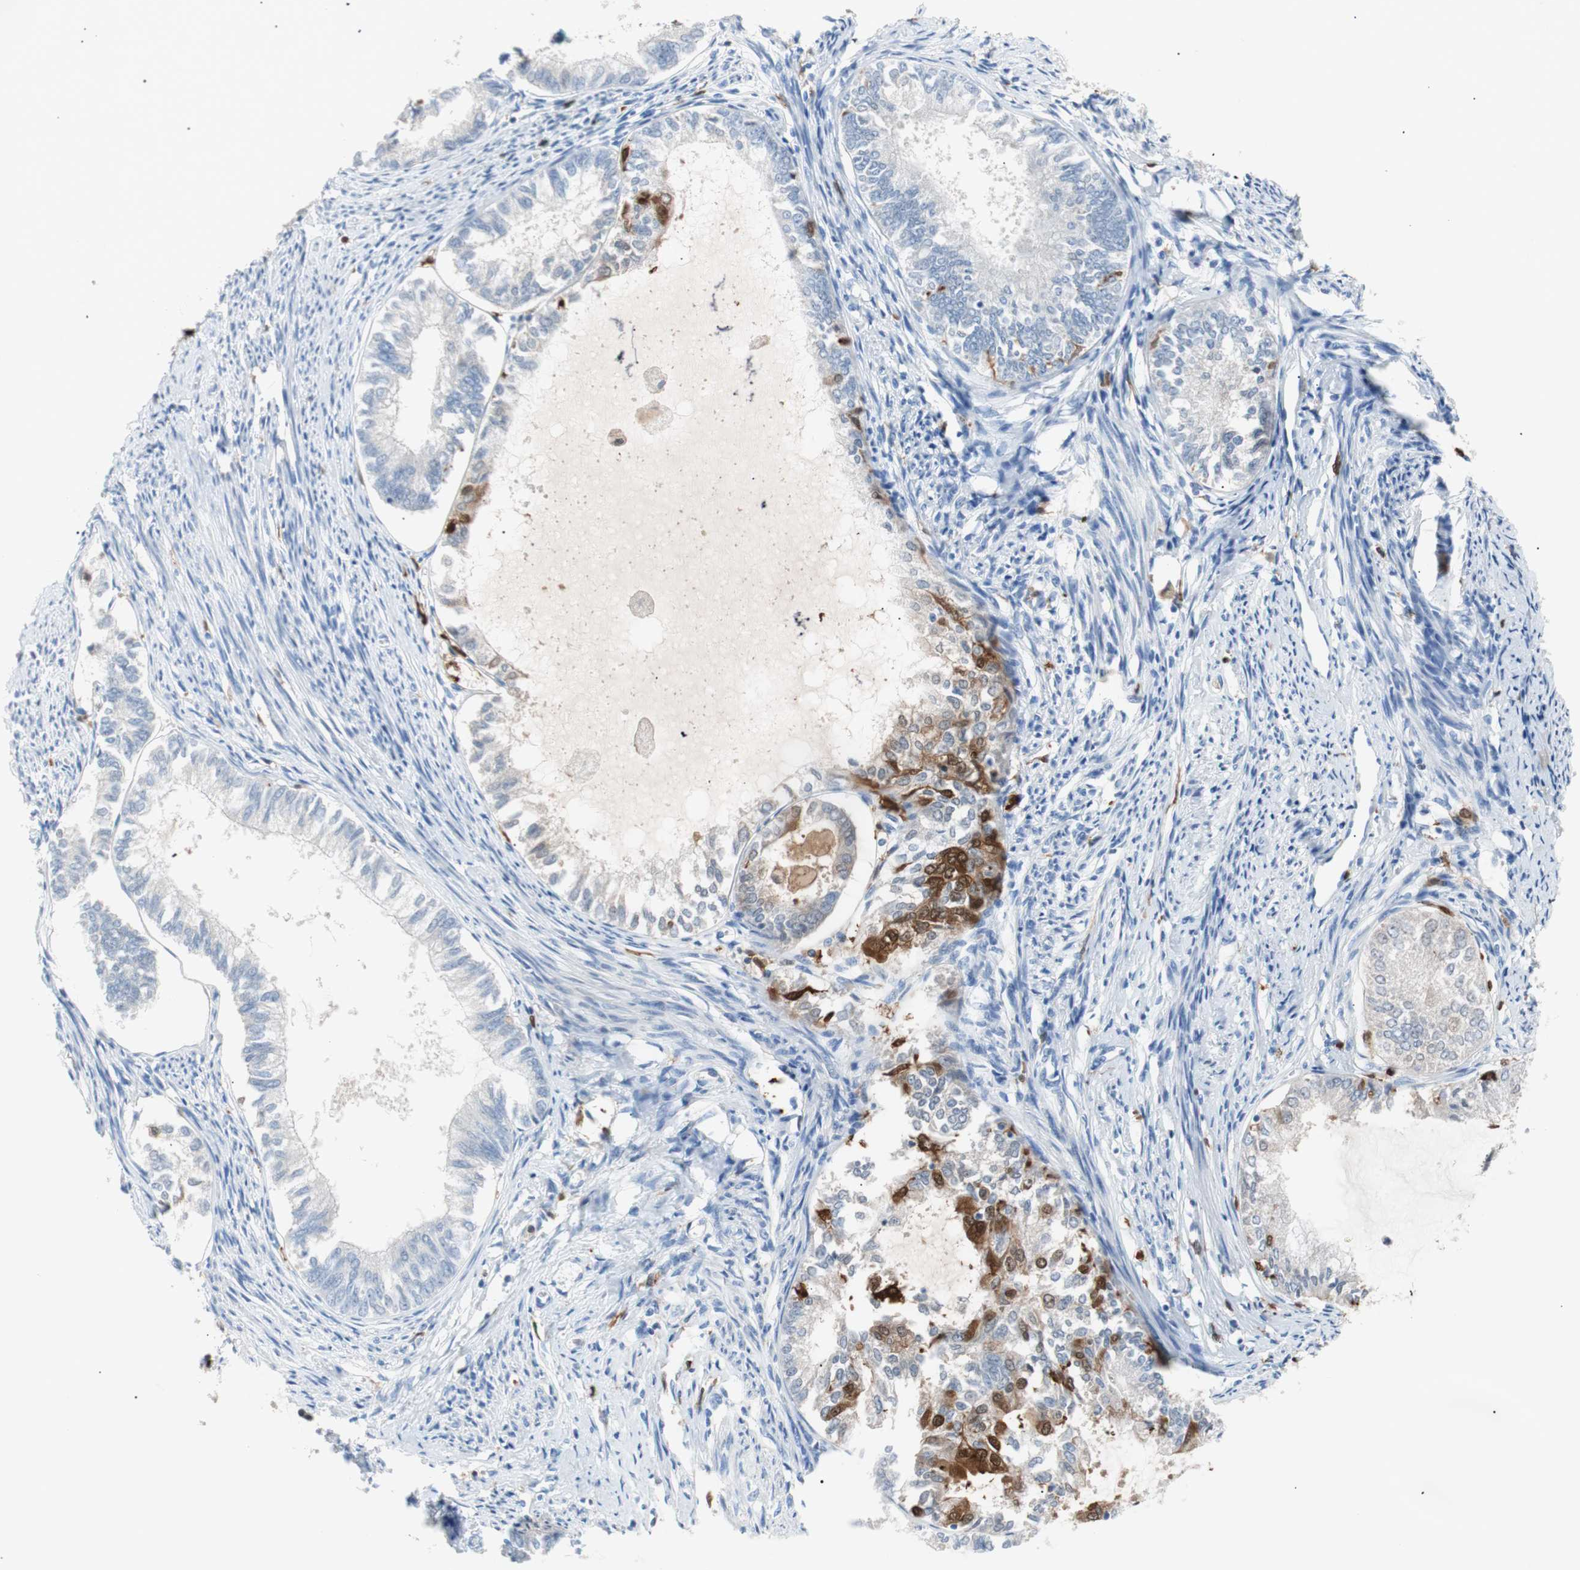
{"staining": {"intensity": "strong", "quantity": "<25%", "location": "cytoplasmic/membranous,nuclear"}, "tissue": "endometrial cancer", "cell_type": "Tumor cells", "image_type": "cancer", "snomed": [{"axis": "morphology", "description": "Adenocarcinoma, NOS"}, {"axis": "topography", "description": "Endometrium"}], "caption": "Tumor cells show medium levels of strong cytoplasmic/membranous and nuclear expression in about <25% of cells in endometrial cancer (adenocarcinoma). The staining is performed using DAB brown chromogen to label protein expression. The nuclei are counter-stained blue using hematoxylin.", "gene": "IL18", "patient": {"sex": "female", "age": 86}}